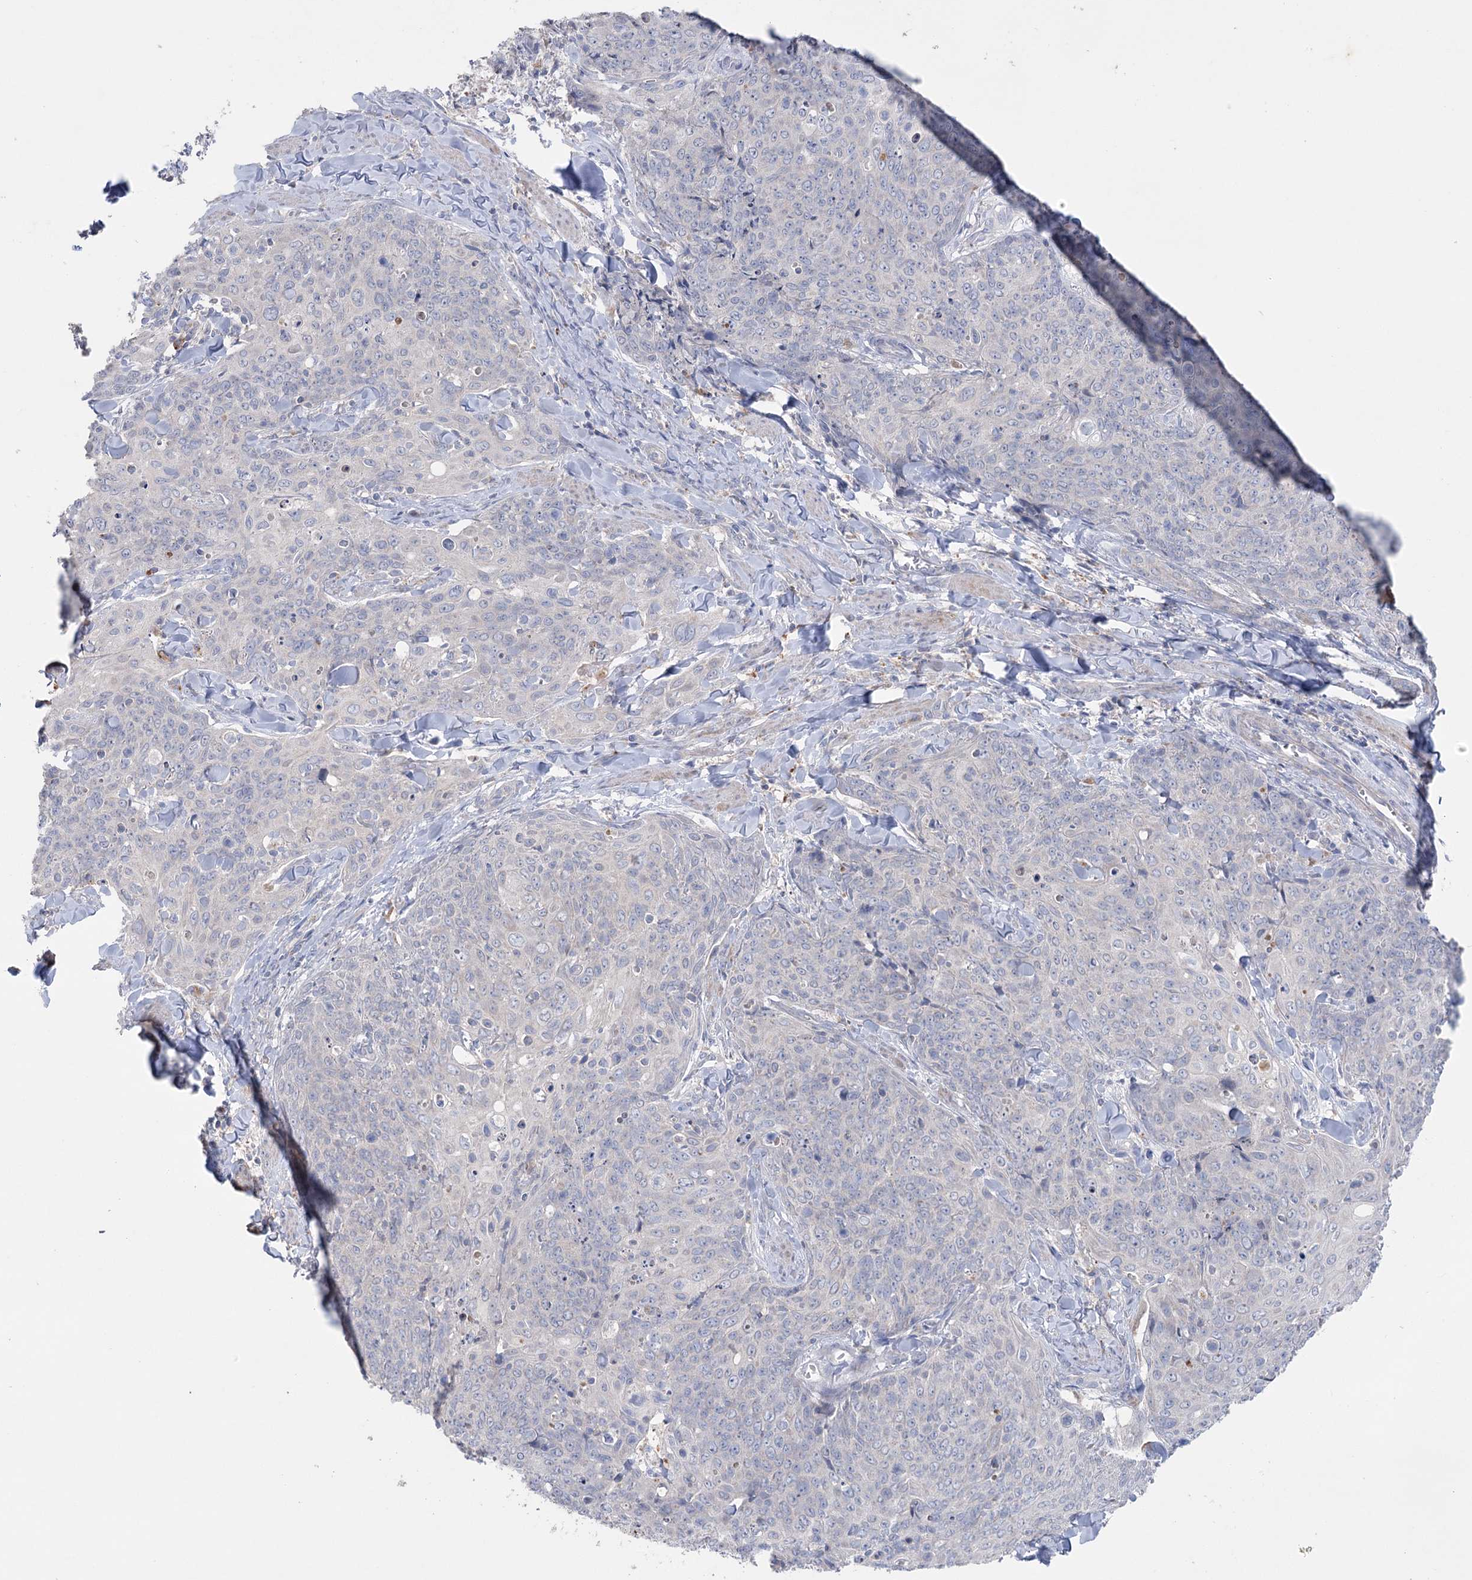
{"staining": {"intensity": "negative", "quantity": "none", "location": "none"}, "tissue": "skin cancer", "cell_type": "Tumor cells", "image_type": "cancer", "snomed": [{"axis": "morphology", "description": "Squamous cell carcinoma, NOS"}, {"axis": "topography", "description": "Skin"}, {"axis": "topography", "description": "Vulva"}], "caption": "Skin cancer (squamous cell carcinoma) was stained to show a protein in brown. There is no significant staining in tumor cells.", "gene": "MTCH2", "patient": {"sex": "female", "age": 85}}